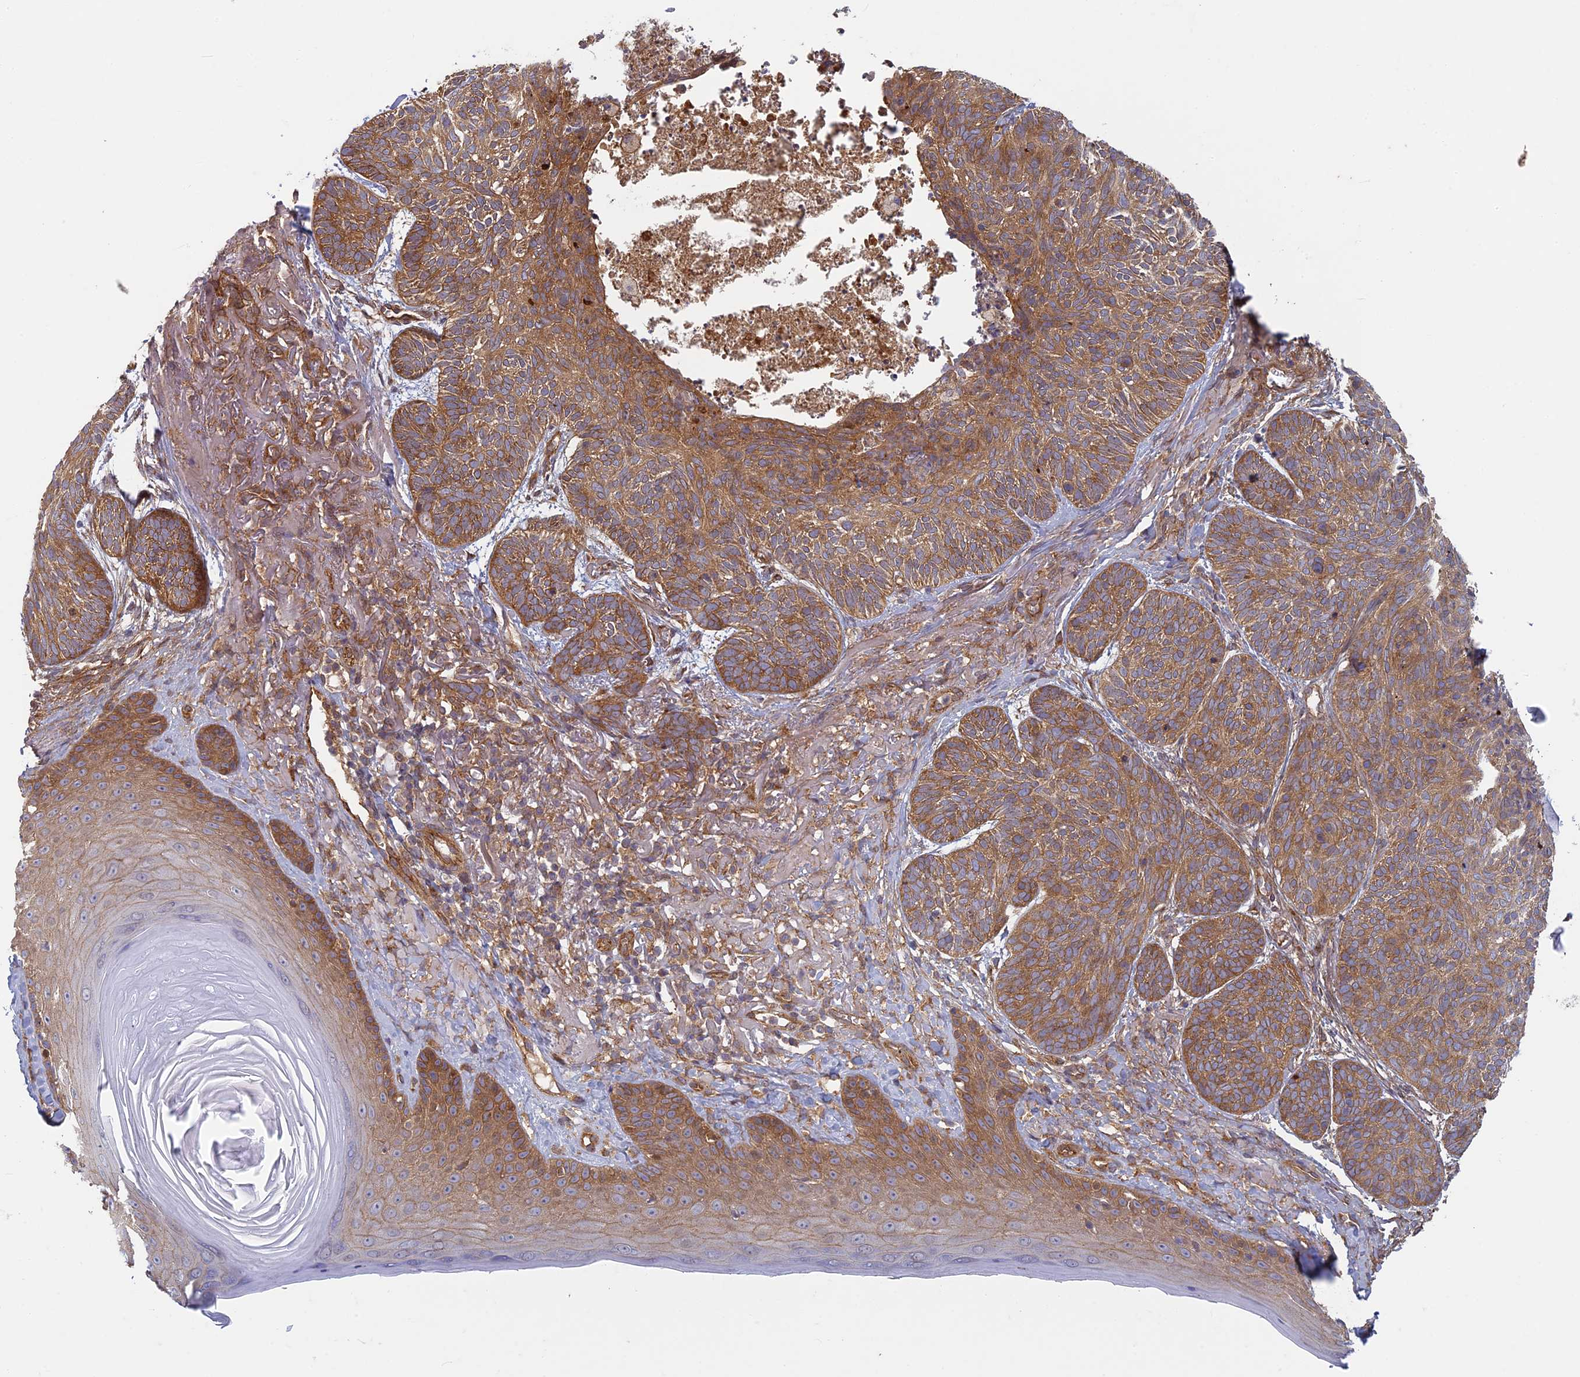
{"staining": {"intensity": "moderate", "quantity": ">75%", "location": "cytoplasmic/membranous"}, "tissue": "skin cancer", "cell_type": "Tumor cells", "image_type": "cancer", "snomed": [{"axis": "morphology", "description": "Normal tissue, NOS"}, {"axis": "morphology", "description": "Basal cell carcinoma"}, {"axis": "topography", "description": "Skin"}], "caption": "Protein expression analysis of basal cell carcinoma (skin) displays moderate cytoplasmic/membranous positivity in approximately >75% of tumor cells.", "gene": "TCF25", "patient": {"sex": "male", "age": 66}}